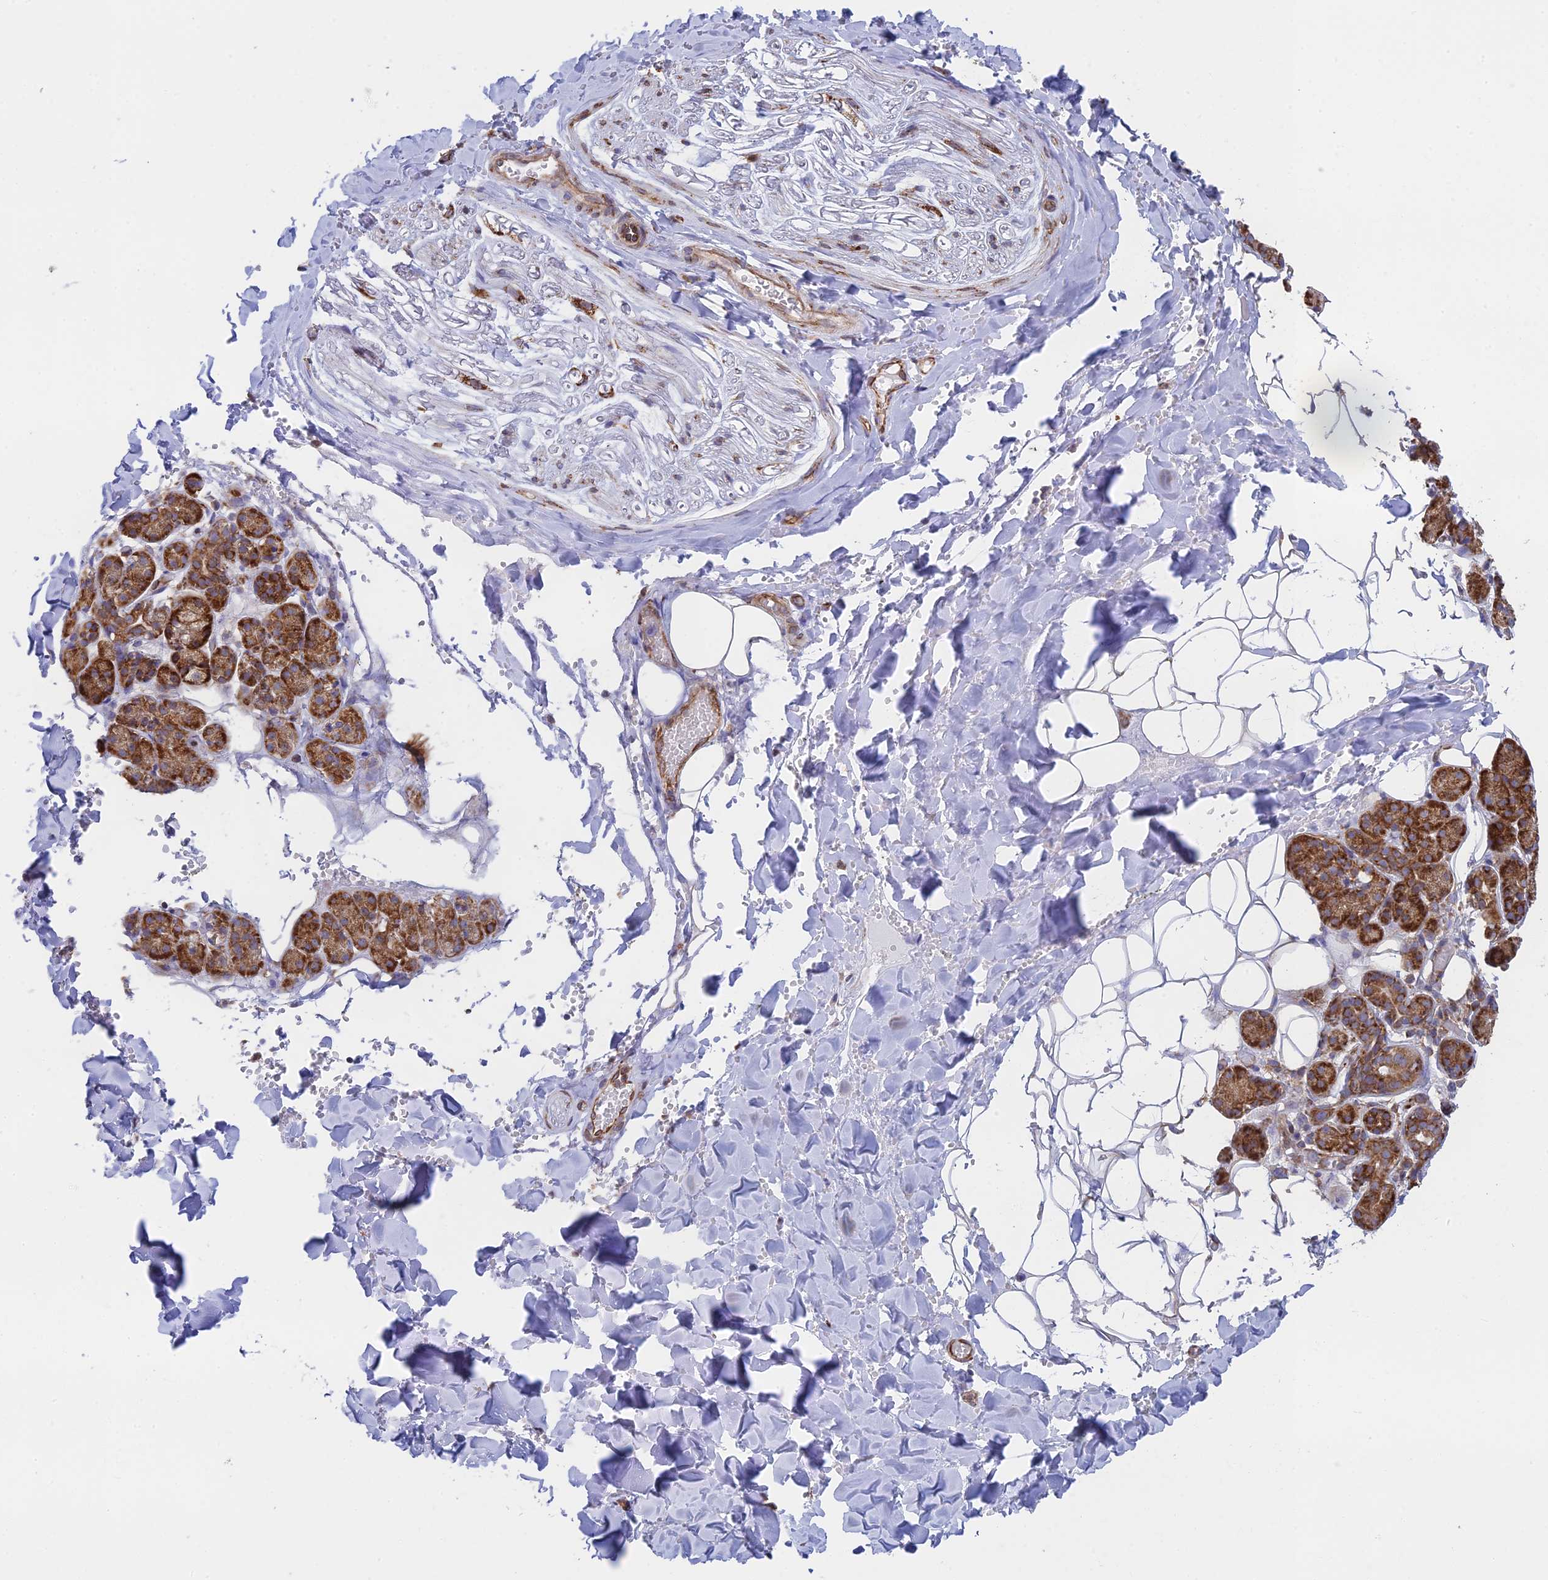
{"staining": {"intensity": "strong", "quantity": ">75%", "location": "cytoplasmic/membranous"}, "tissue": "salivary gland", "cell_type": "Glandular cells", "image_type": "normal", "snomed": [{"axis": "morphology", "description": "Normal tissue, NOS"}, {"axis": "topography", "description": "Salivary gland"}], "caption": "DAB (3,3'-diaminobenzidine) immunohistochemical staining of unremarkable human salivary gland shows strong cytoplasmic/membranous protein staining in about >75% of glandular cells. The staining is performed using DAB (3,3'-diaminobenzidine) brown chromogen to label protein expression. The nuclei are counter-stained blue using hematoxylin.", "gene": "CCDC69", "patient": {"sex": "female", "age": 33}}